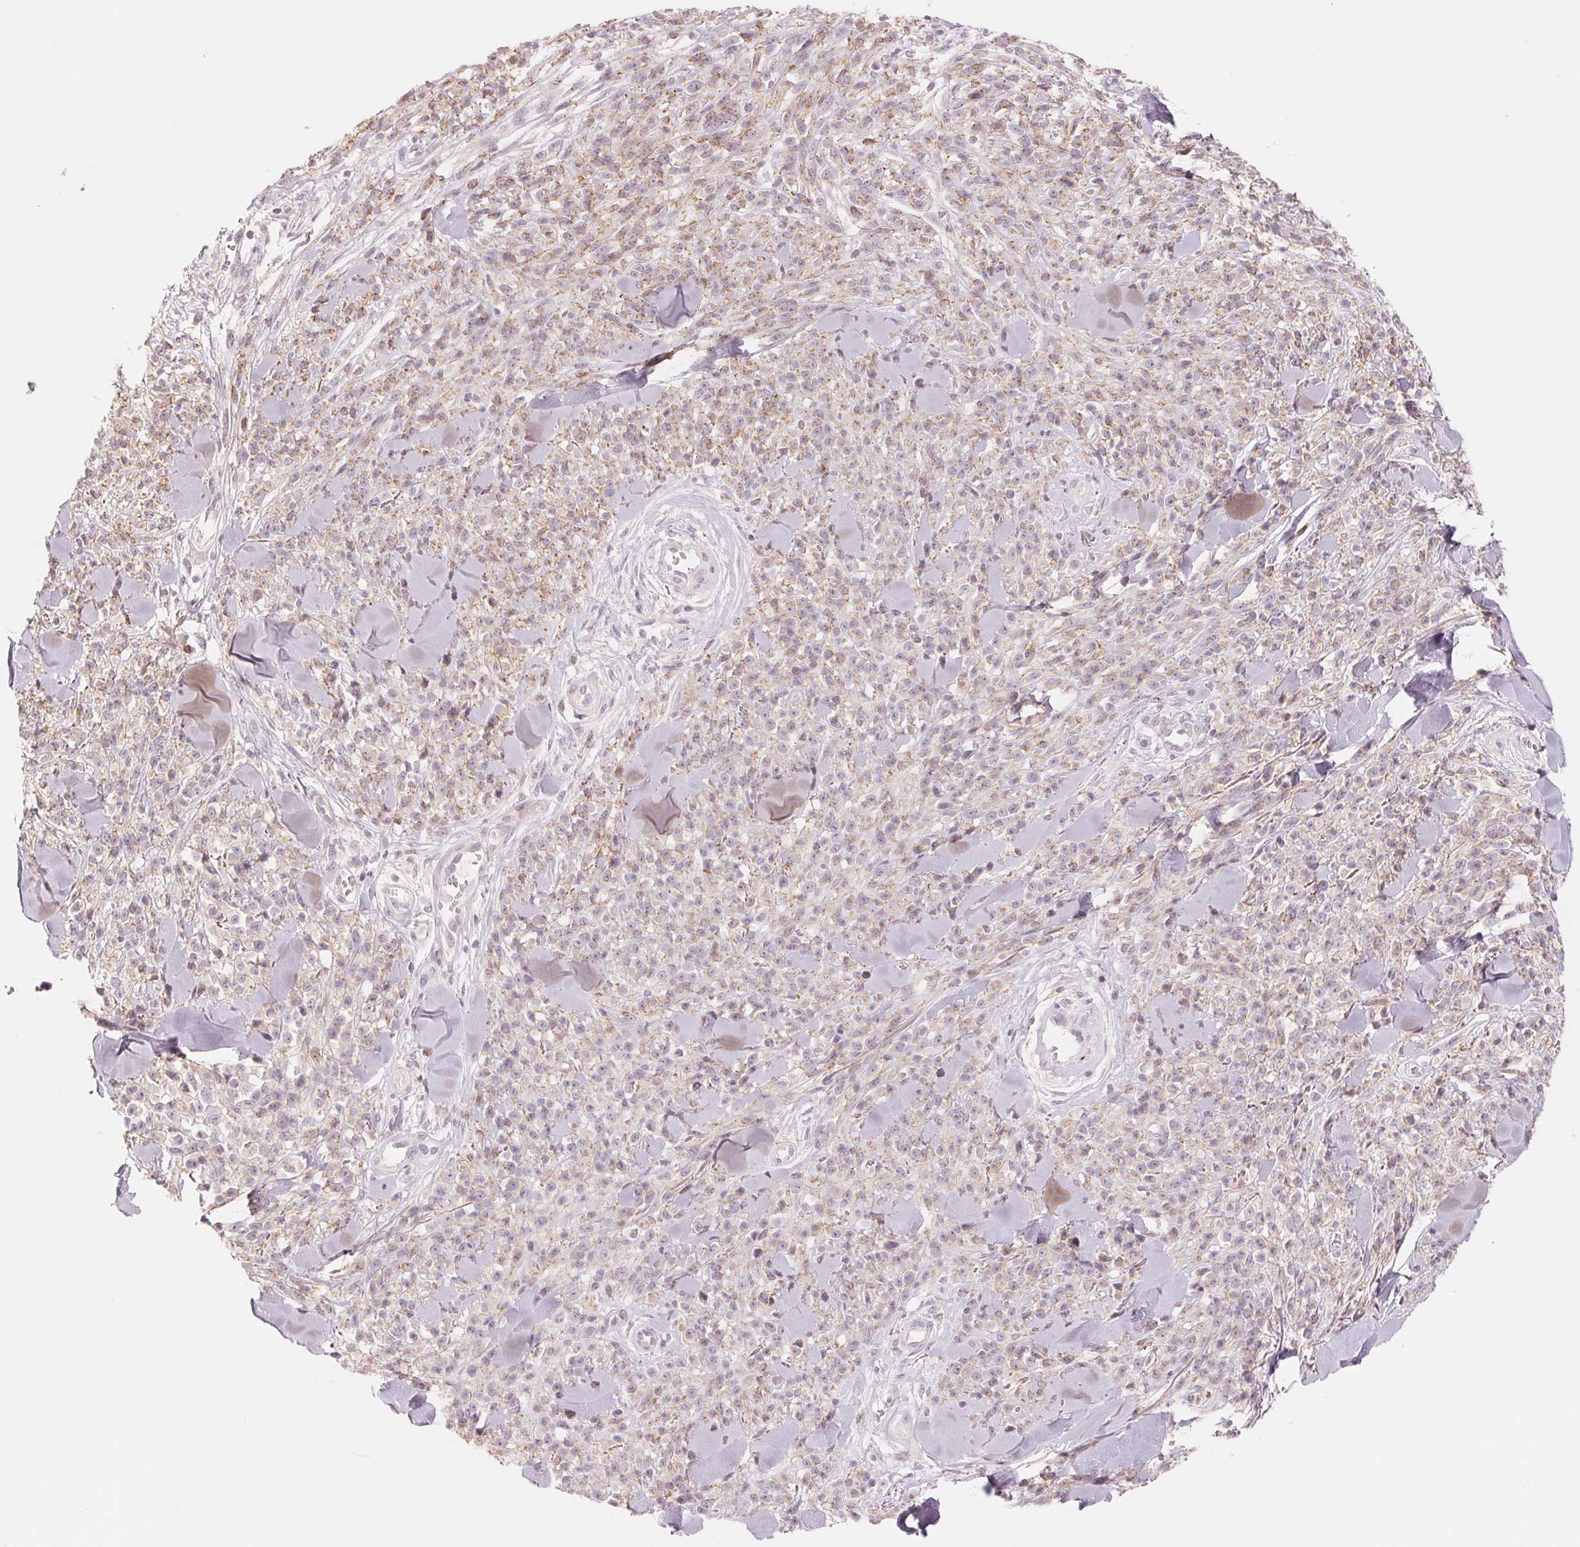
{"staining": {"intensity": "weak", "quantity": "<25%", "location": "cytoplasmic/membranous"}, "tissue": "melanoma", "cell_type": "Tumor cells", "image_type": "cancer", "snomed": [{"axis": "morphology", "description": "Malignant melanoma, NOS"}, {"axis": "topography", "description": "Skin"}, {"axis": "topography", "description": "Skin of trunk"}], "caption": "Malignant melanoma was stained to show a protein in brown. There is no significant staining in tumor cells.", "gene": "SLC17A4", "patient": {"sex": "male", "age": 74}}